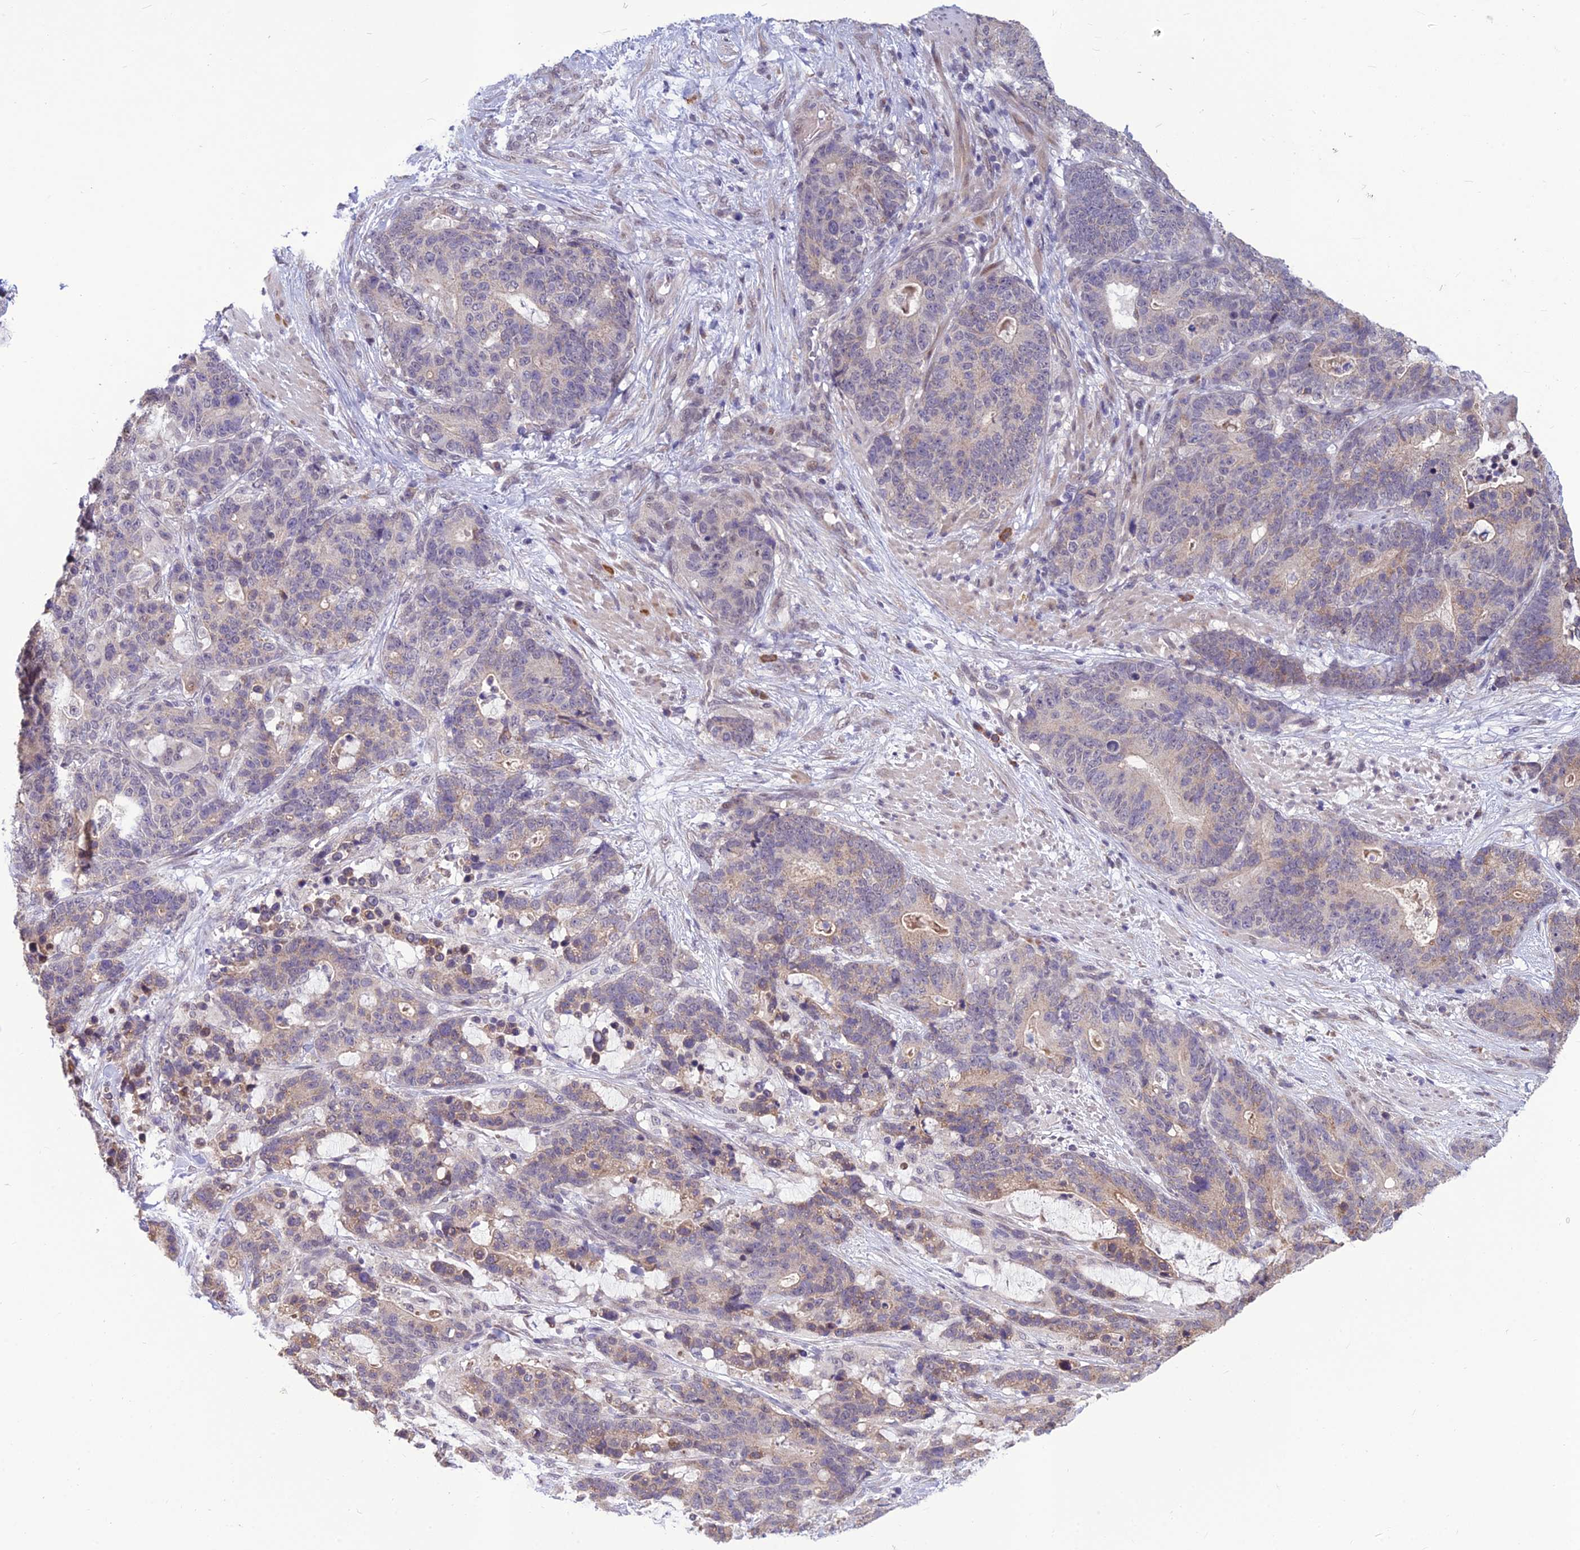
{"staining": {"intensity": "weak", "quantity": "<25%", "location": "cytoplasmic/membranous"}, "tissue": "stomach cancer", "cell_type": "Tumor cells", "image_type": "cancer", "snomed": [{"axis": "morphology", "description": "Adenocarcinoma, NOS"}, {"axis": "topography", "description": "Stomach"}], "caption": "Immunohistochemistry photomicrograph of stomach cancer stained for a protein (brown), which demonstrates no positivity in tumor cells.", "gene": "FBRS", "patient": {"sex": "female", "age": 76}}